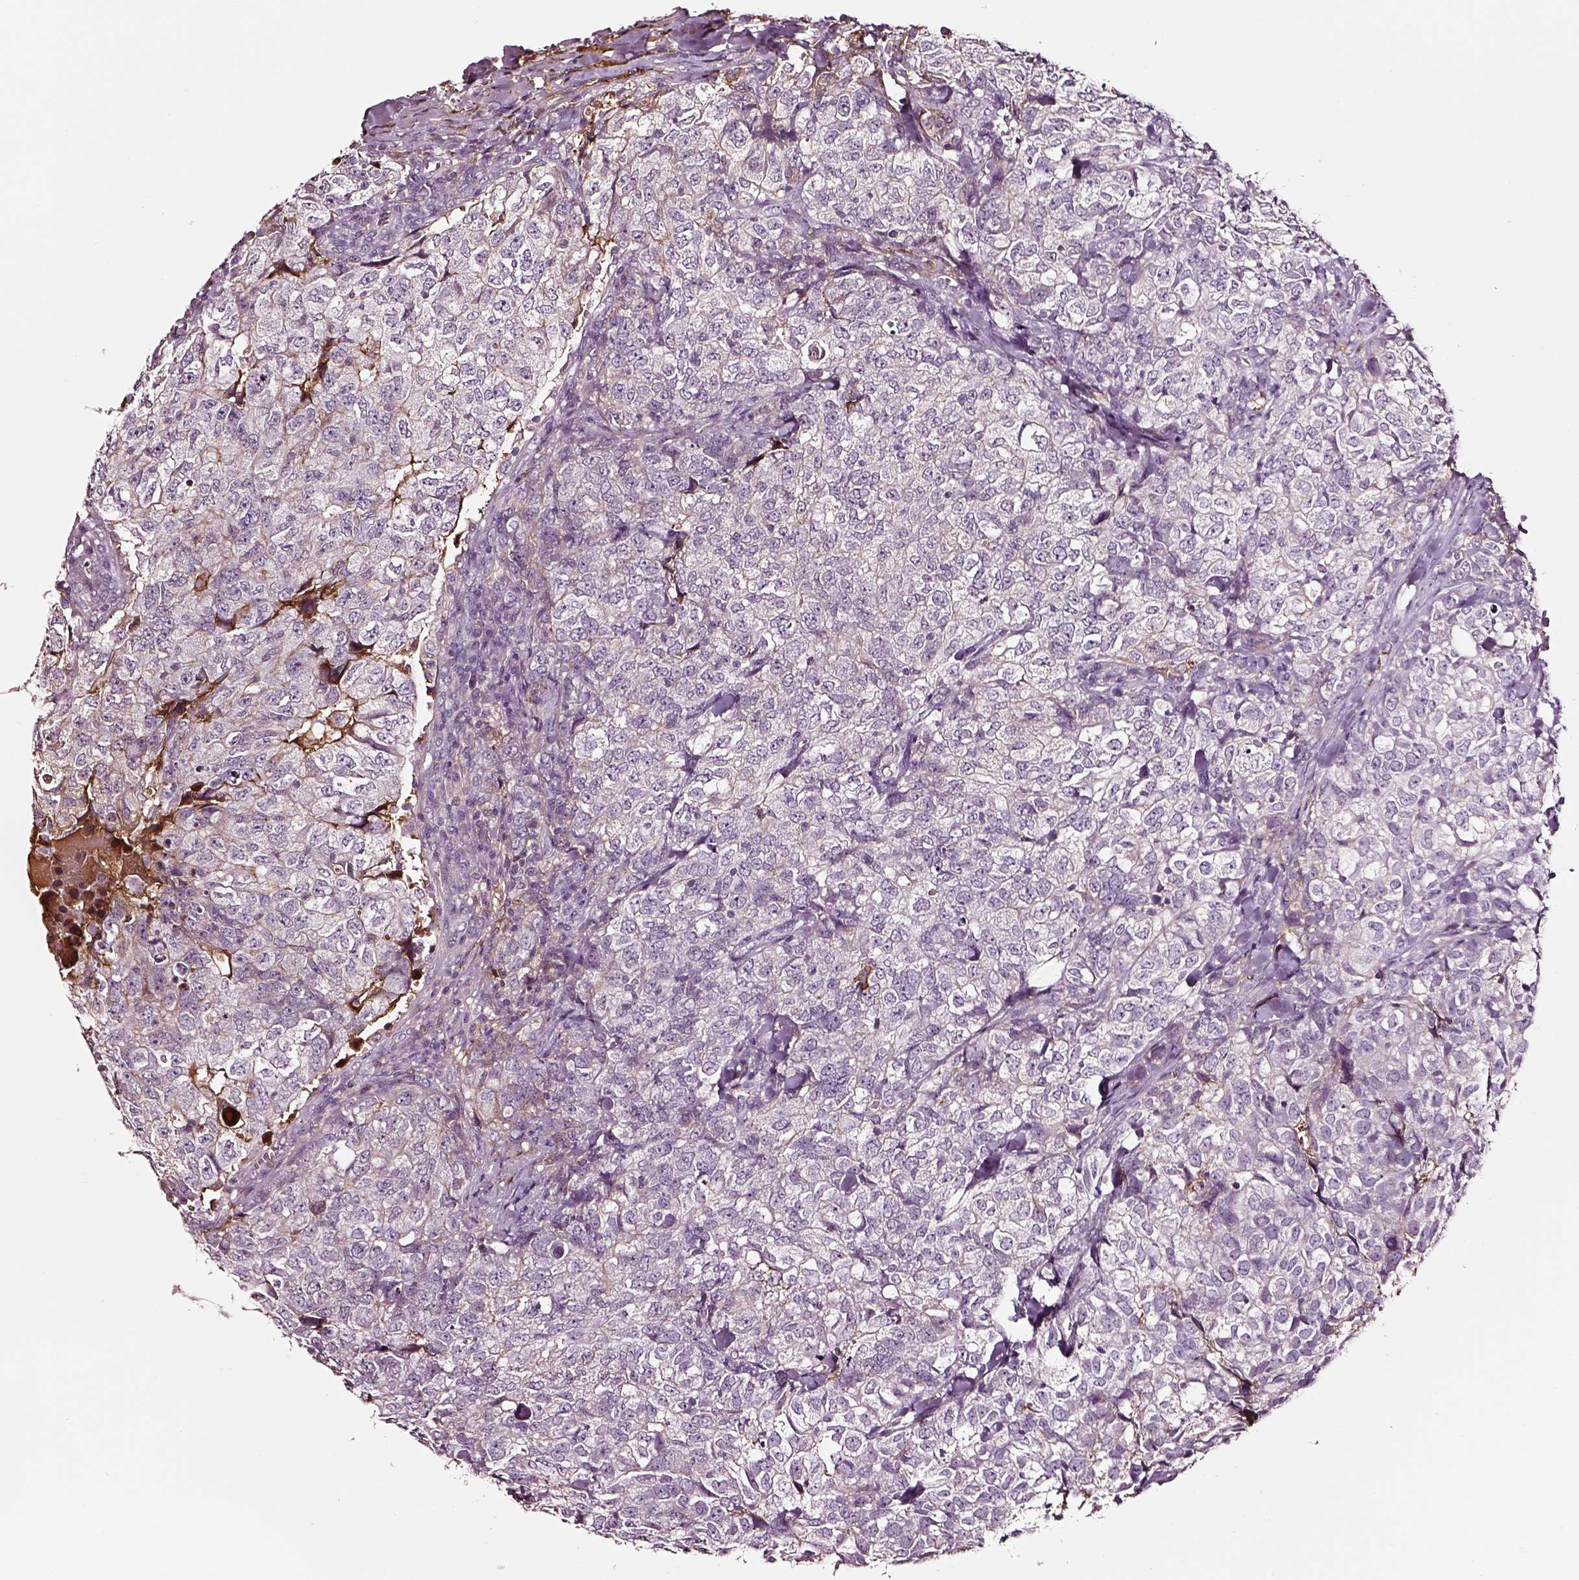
{"staining": {"intensity": "negative", "quantity": "none", "location": "none"}, "tissue": "breast cancer", "cell_type": "Tumor cells", "image_type": "cancer", "snomed": [{"axis": "morphology", "description": "Duct carcinoma"}, {"axis": "topography", "description": "Breast"}], "caption": "DAB (3,3'-diaminobenzidine) immunohistochemical staining of human breast cancer (intraductal carcinoma) exhibits no significant positivity in tumor cells. The staining is performed using DAB brown chromogen with nuclei counter-stained in using hematoxylin.", "gene": "TF", "patient": {"sex": "female", "age": 30}}